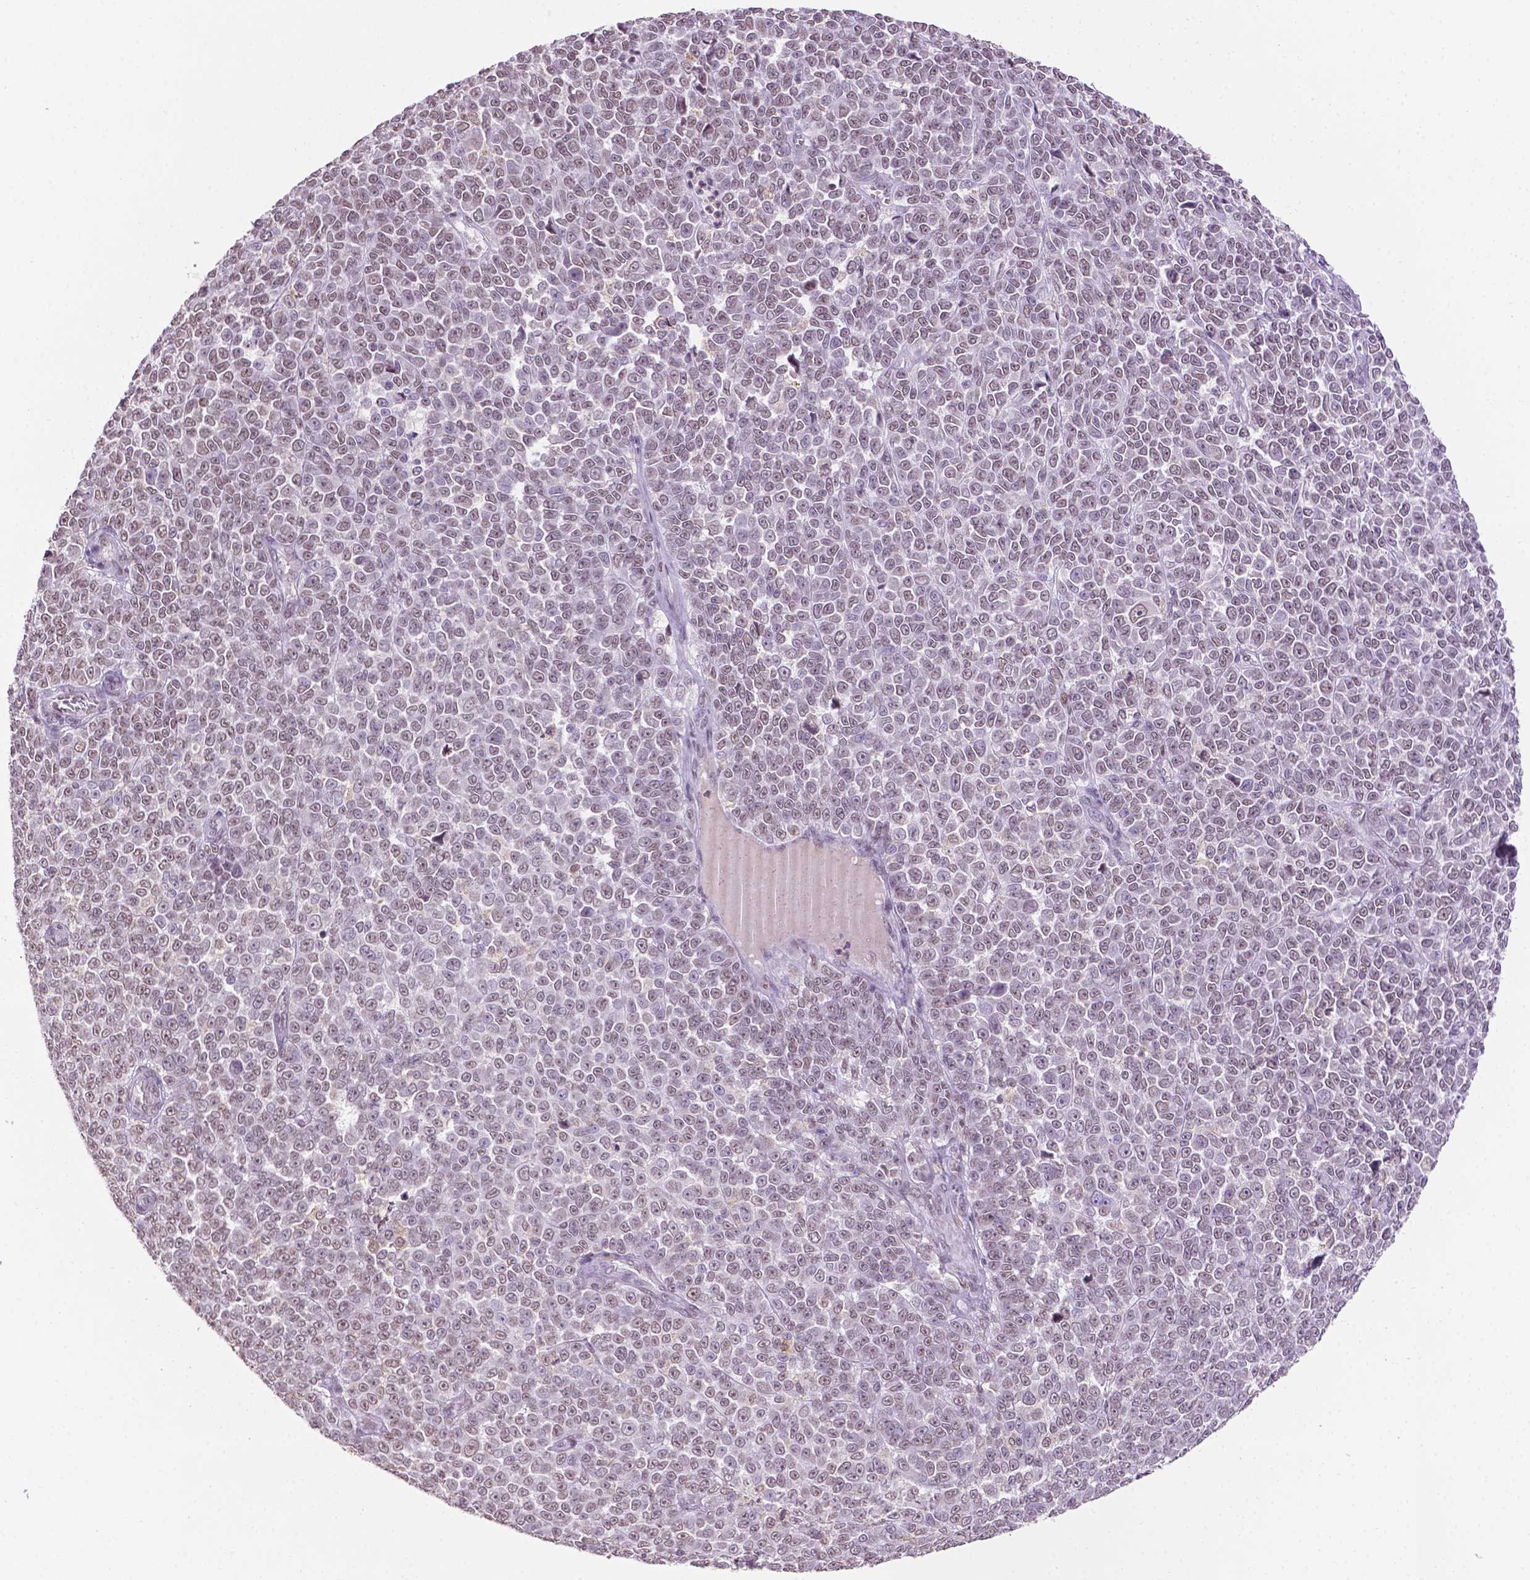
{"staining": {"intensity": "weak", "quantity": ">75%", "location": "nuclear"}, "tissue": "melanoma", "cell_type": "Tumor cells", "image_type": "cancer", "snomed": [{"axis": "morphology", "description": "Malignant melanoma, NOS"}, {"axis": "topography", "description": "Skin"}], "caption": "The photomicrograph shows a brown stain indicating the presence of a protein in the nuclear of tumor cells in malignant melanoma.", "gene": "PTPN6", "patient": {"sex": "female", "age": 95}}